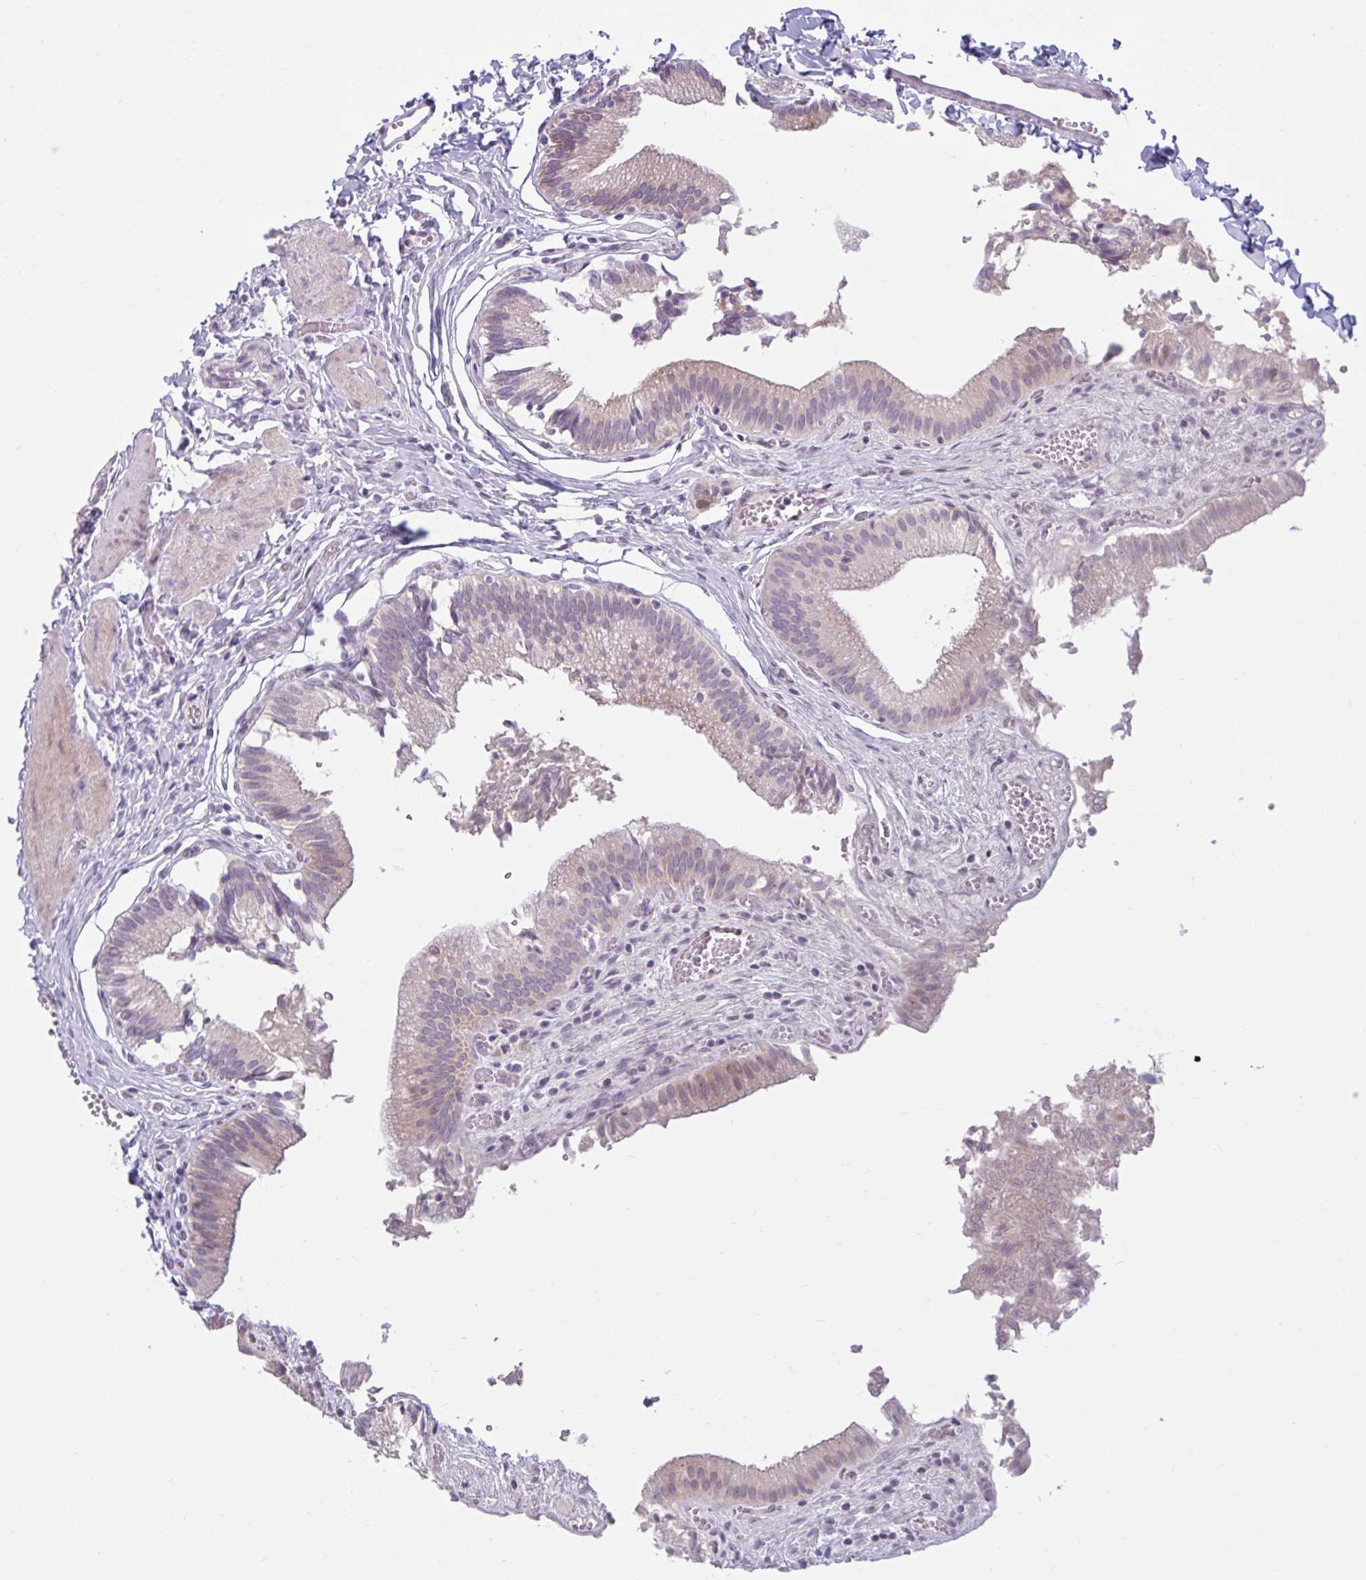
{"staining": {"intensity": "weak", "quantity": "25%-75%", "location": "cytoplasmic/membranous,nuclear"}, "tissue": "gallbladder", "cell_type": "Glandular cells", "image_type": "normal", "snomed": [{"axis": "morphology", "description": "Normal tissue, NOS"}, {"axis": "topography", "description": "Gallbladder"}, {"axis": "topography", "description": "Peripheral nerve tissue"}], "caption": "An immunohistochemistry (IHC) histopathology image of normal tissue is shown. Protein staining in brown highlights weak cytoplasmic/membranous,nuclear positivity in gallbladder within glandular cells.", "gene": "FAM153A", "patient": {"sex": "male", "age": 17}}